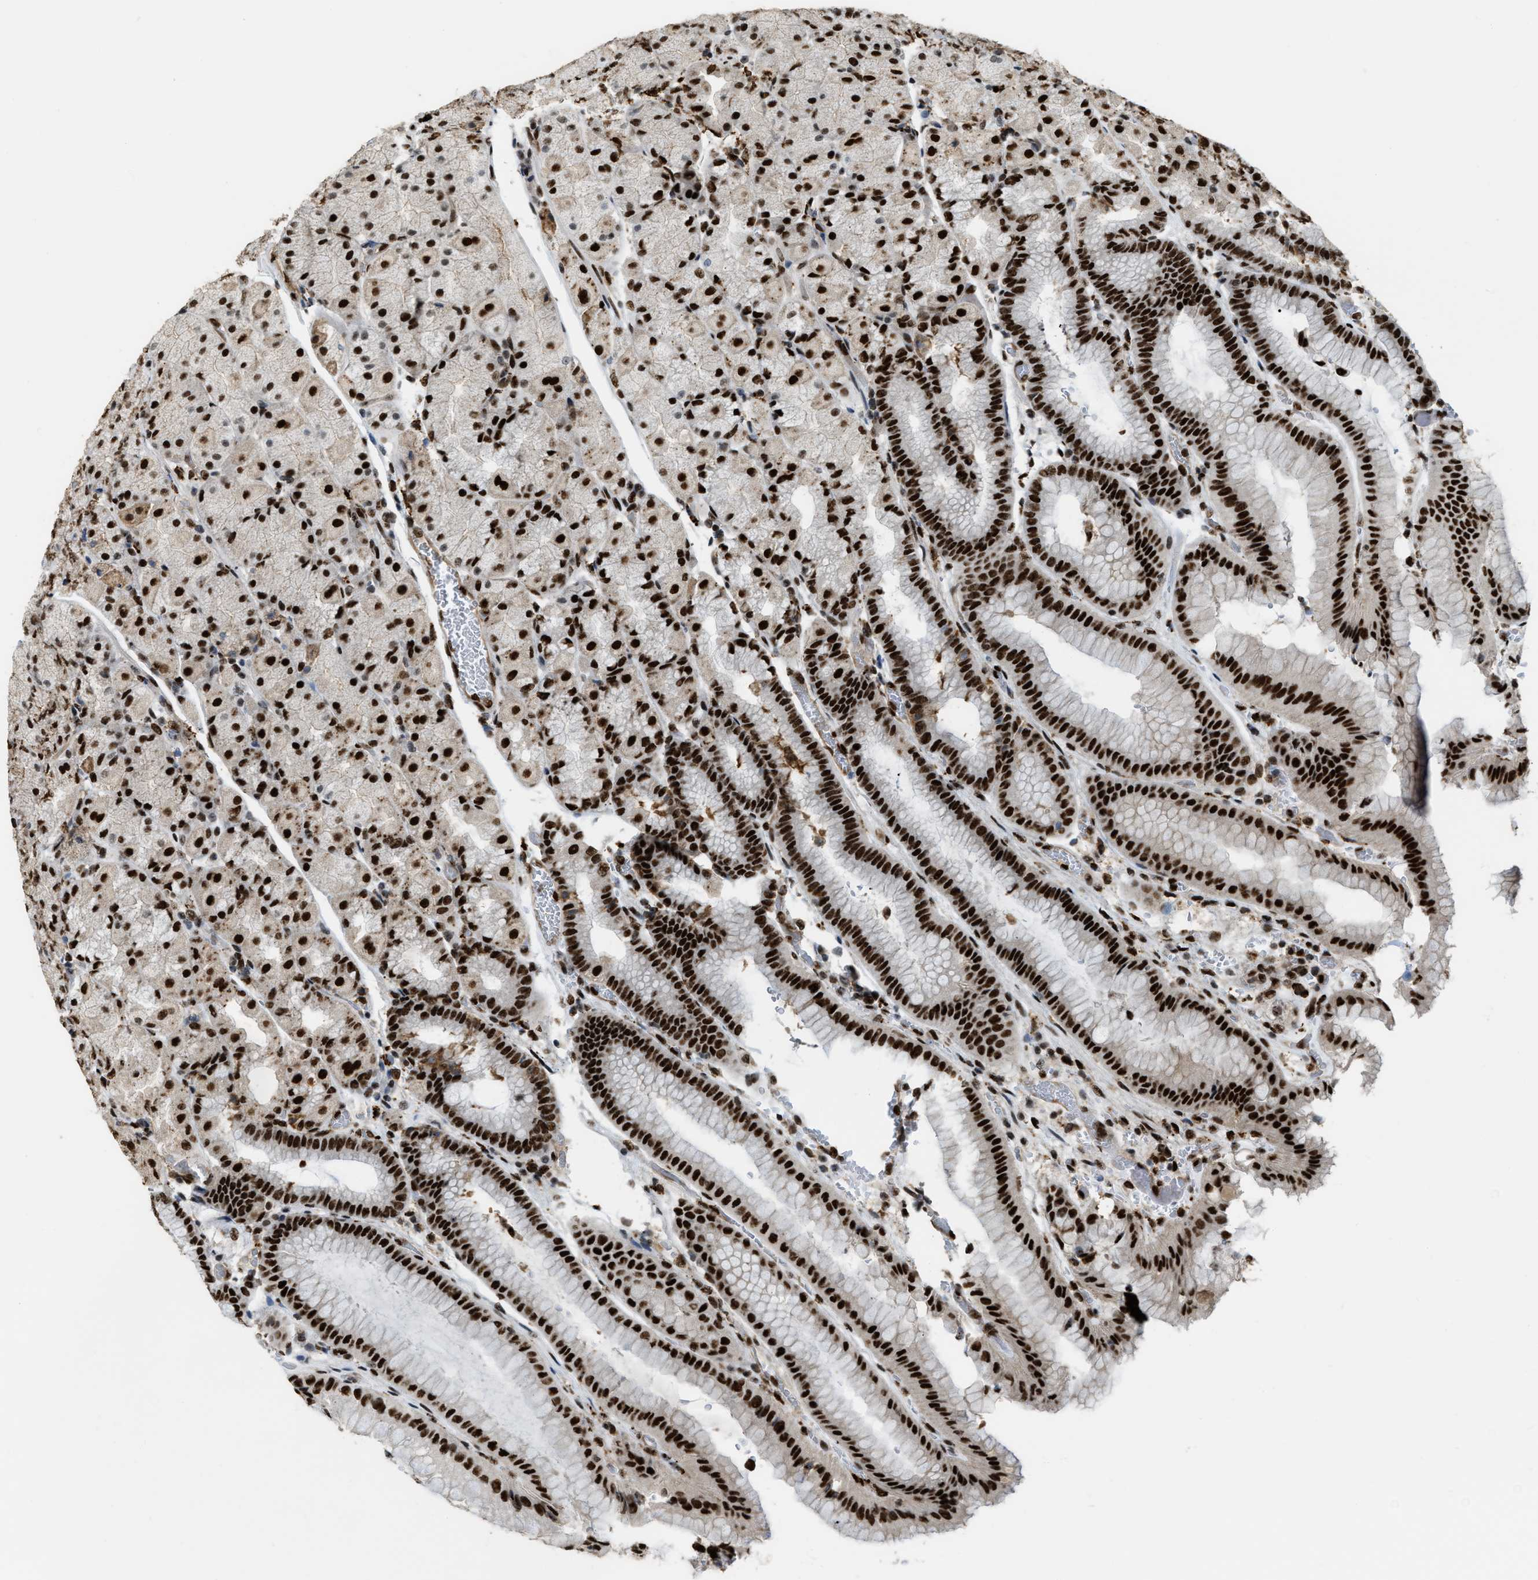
{"staining": {"intensity": "strong", "quantity": ">75%", "location": "cytoplasmic/membranous,nuclear"}, "tissue": "stomach", "cell_type": "Glandular cells", "image_type": "normal", "snomed": [{"axis": "morphology", "description": "Normal tissue, NOS"}, {"axis": "morphology", "description": "Carcinoid, malignant, NOS"}, {"axis": "topography", "description": "Stomach, upper"}], "caption": "The histopathology image displays a brown stain indicating the presence of a protein in the cytoplasmic/membranous,nuclear of glandular cells in stomach.", "gene": "NUMA1", "patient": {"sex": "male", "age": 39}}